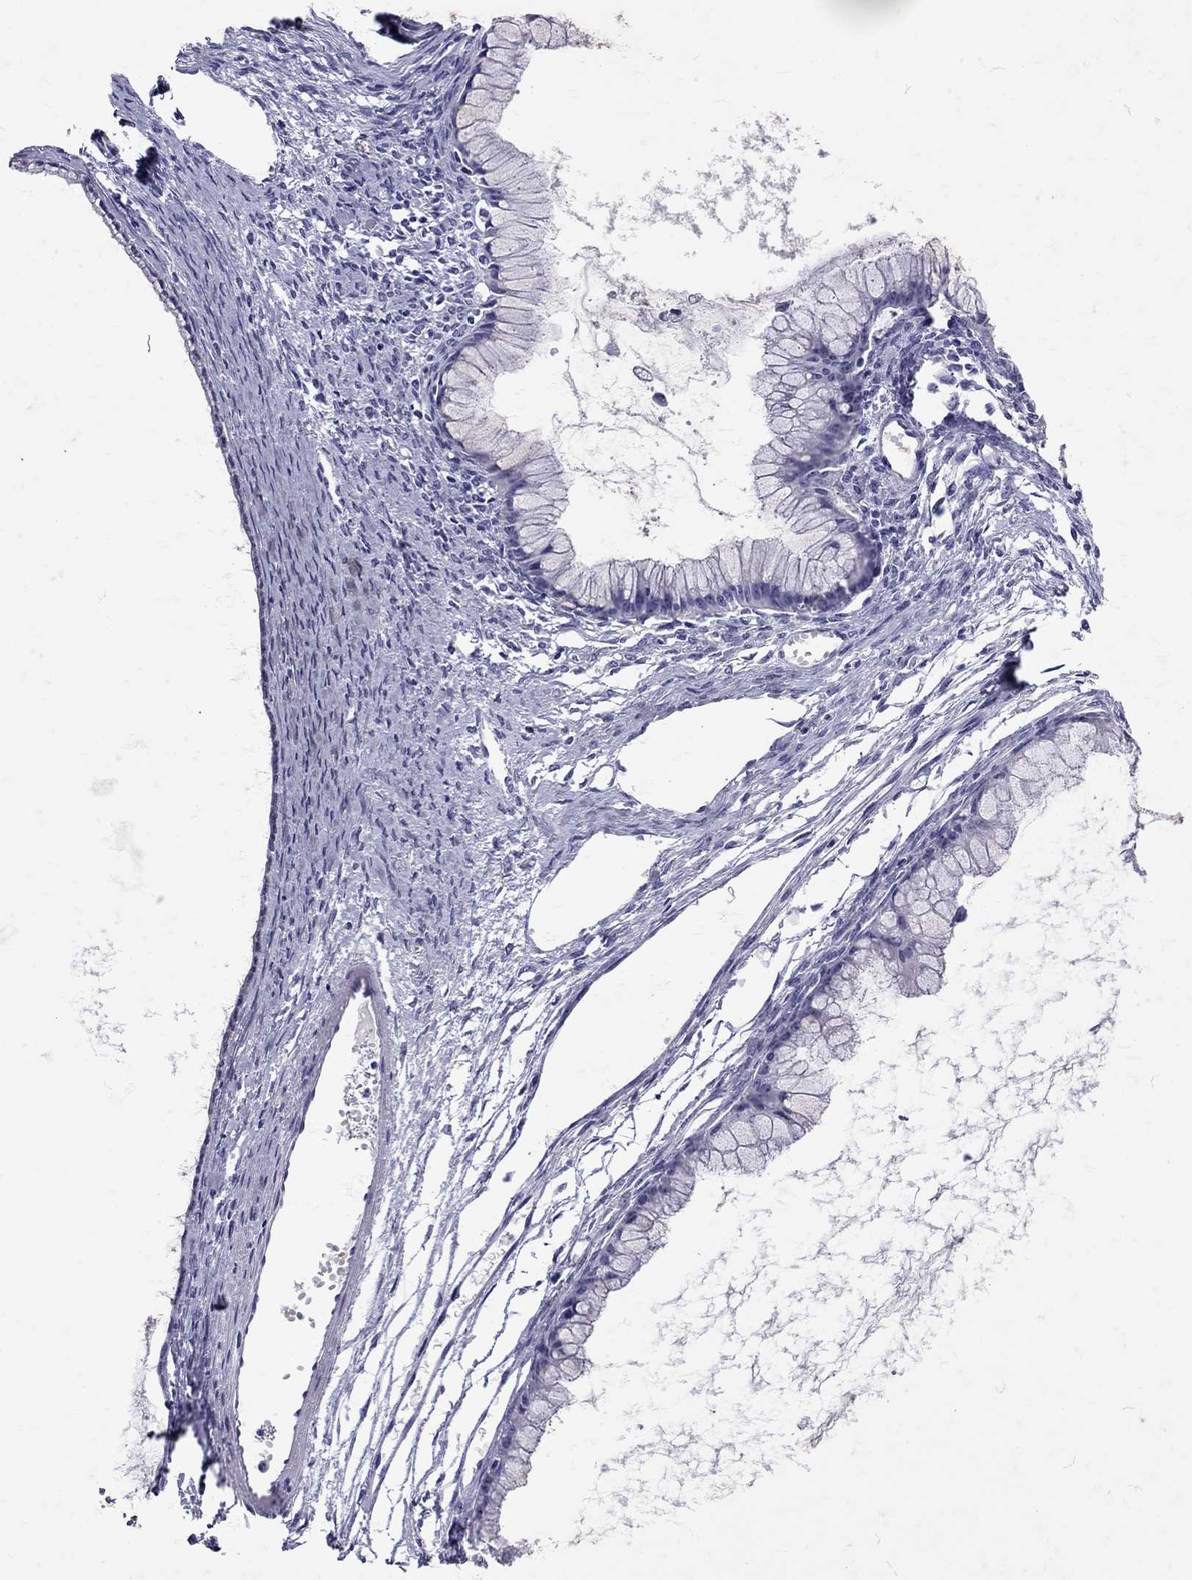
{"staining": {"intensity": "negative", "quantity": "none", "location": "none"}, "tissue": "ovarian cancer", "cell_type": "Tumor cells", "image_type": "cancer", "snomed": [{"axis": "morphology", "description": "Cystadenocarcinoma, mucinous, NOS"}, {"axis": "topography", "description": "Ovary"}], "caption": "The photomicrograph displays no significant positivity in tumor cells of mucinous cystadenocarcinoma (ovarian). Nuclei are stained in blue.", "gene": "SST", "patient": {"sex": "female", "age": 41}}